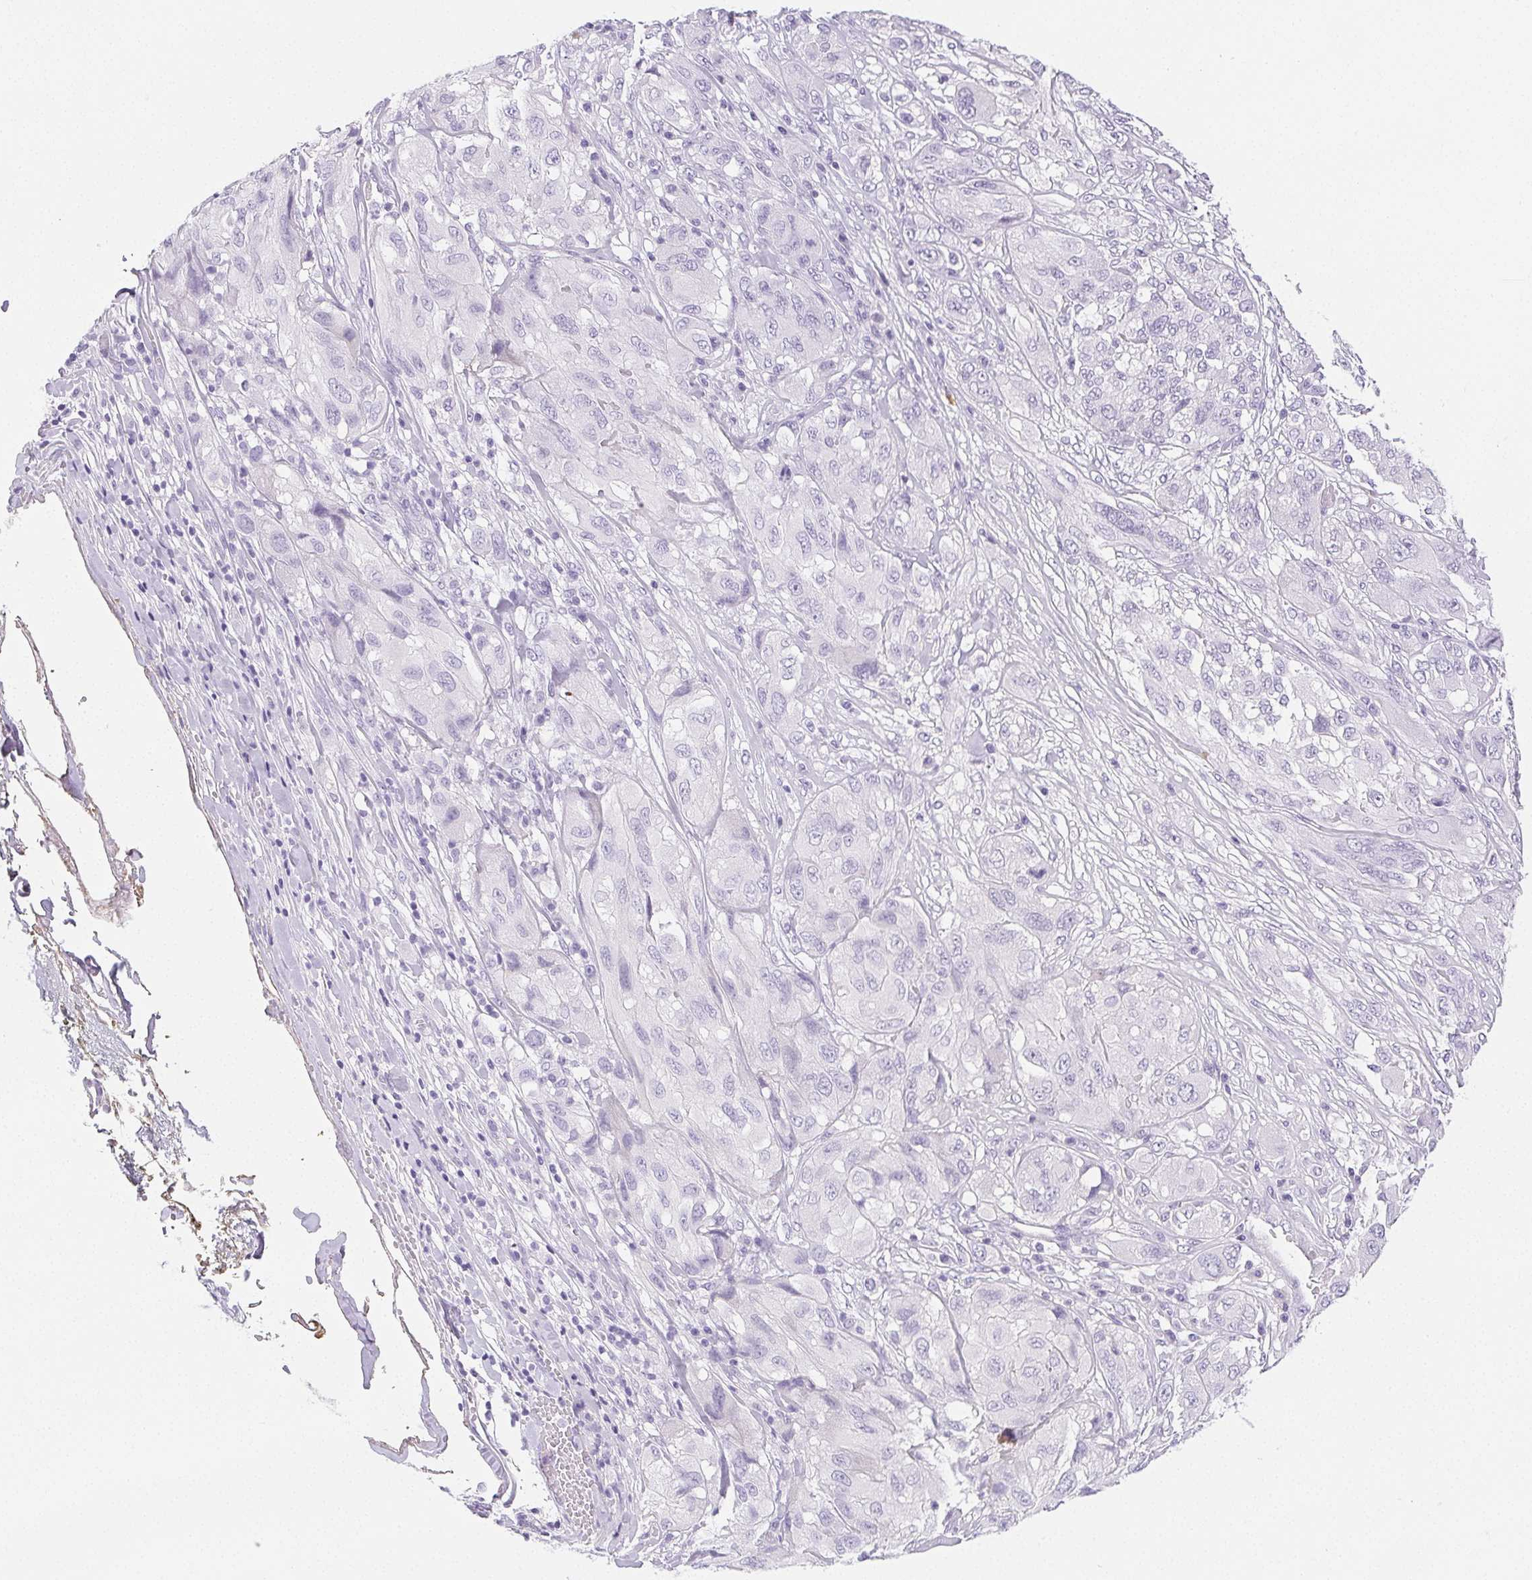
{"staining": {"intensity": "negative", "quantity": "none", "location": "none"}, "tissue": "melanoma", "cell_type": "Tumor cells", "image_type": "cancer", "snomed": [{"axis": "morphology", "description": "Malignant melanoma, NOS"}, {"axis": "topography", "description": "Skin"}], "caption": "Melanoma was stained to show a protein in brown. There is no significant staining in tumor cells.", "gene": "VTN", "patient": {"sex": "female", "age": 91}}